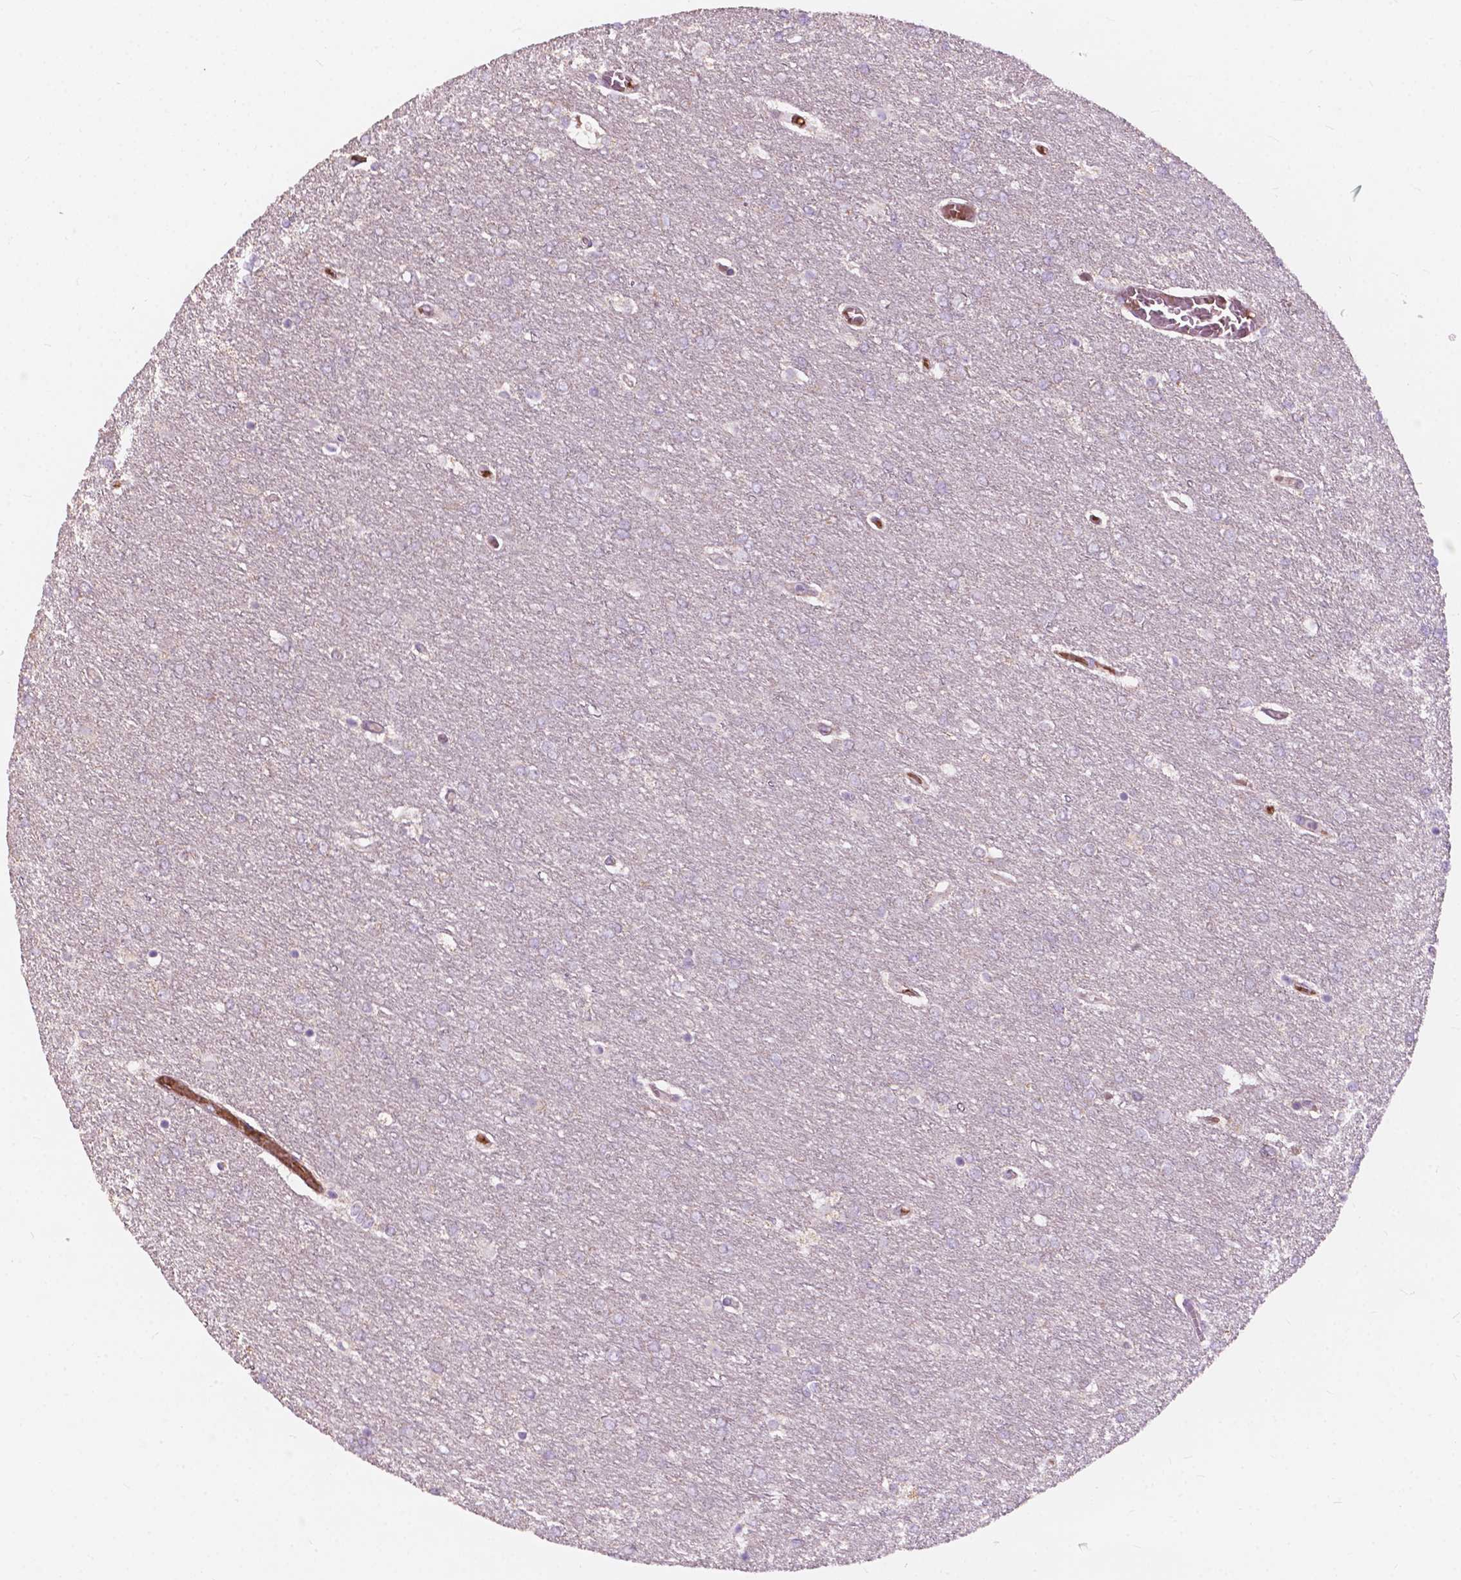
{"staining": {"intensity": "negative", "quantity": "none", "location": "none"}, "tissue": "glioma", "cell_type": "Tumor cells", "image_type": "cancer", "snomed": [{"axis": "morphology", "description": "Glioma, malignant, High grade"}, {"axis": "topography", "description": "Brain"}], "caption": "An IHC micrograph of glioma is shown. There is no staining in tumor cells of glioma.", "gene": "NDUFS1", "patient": {"sex": "female", "age": 61}}